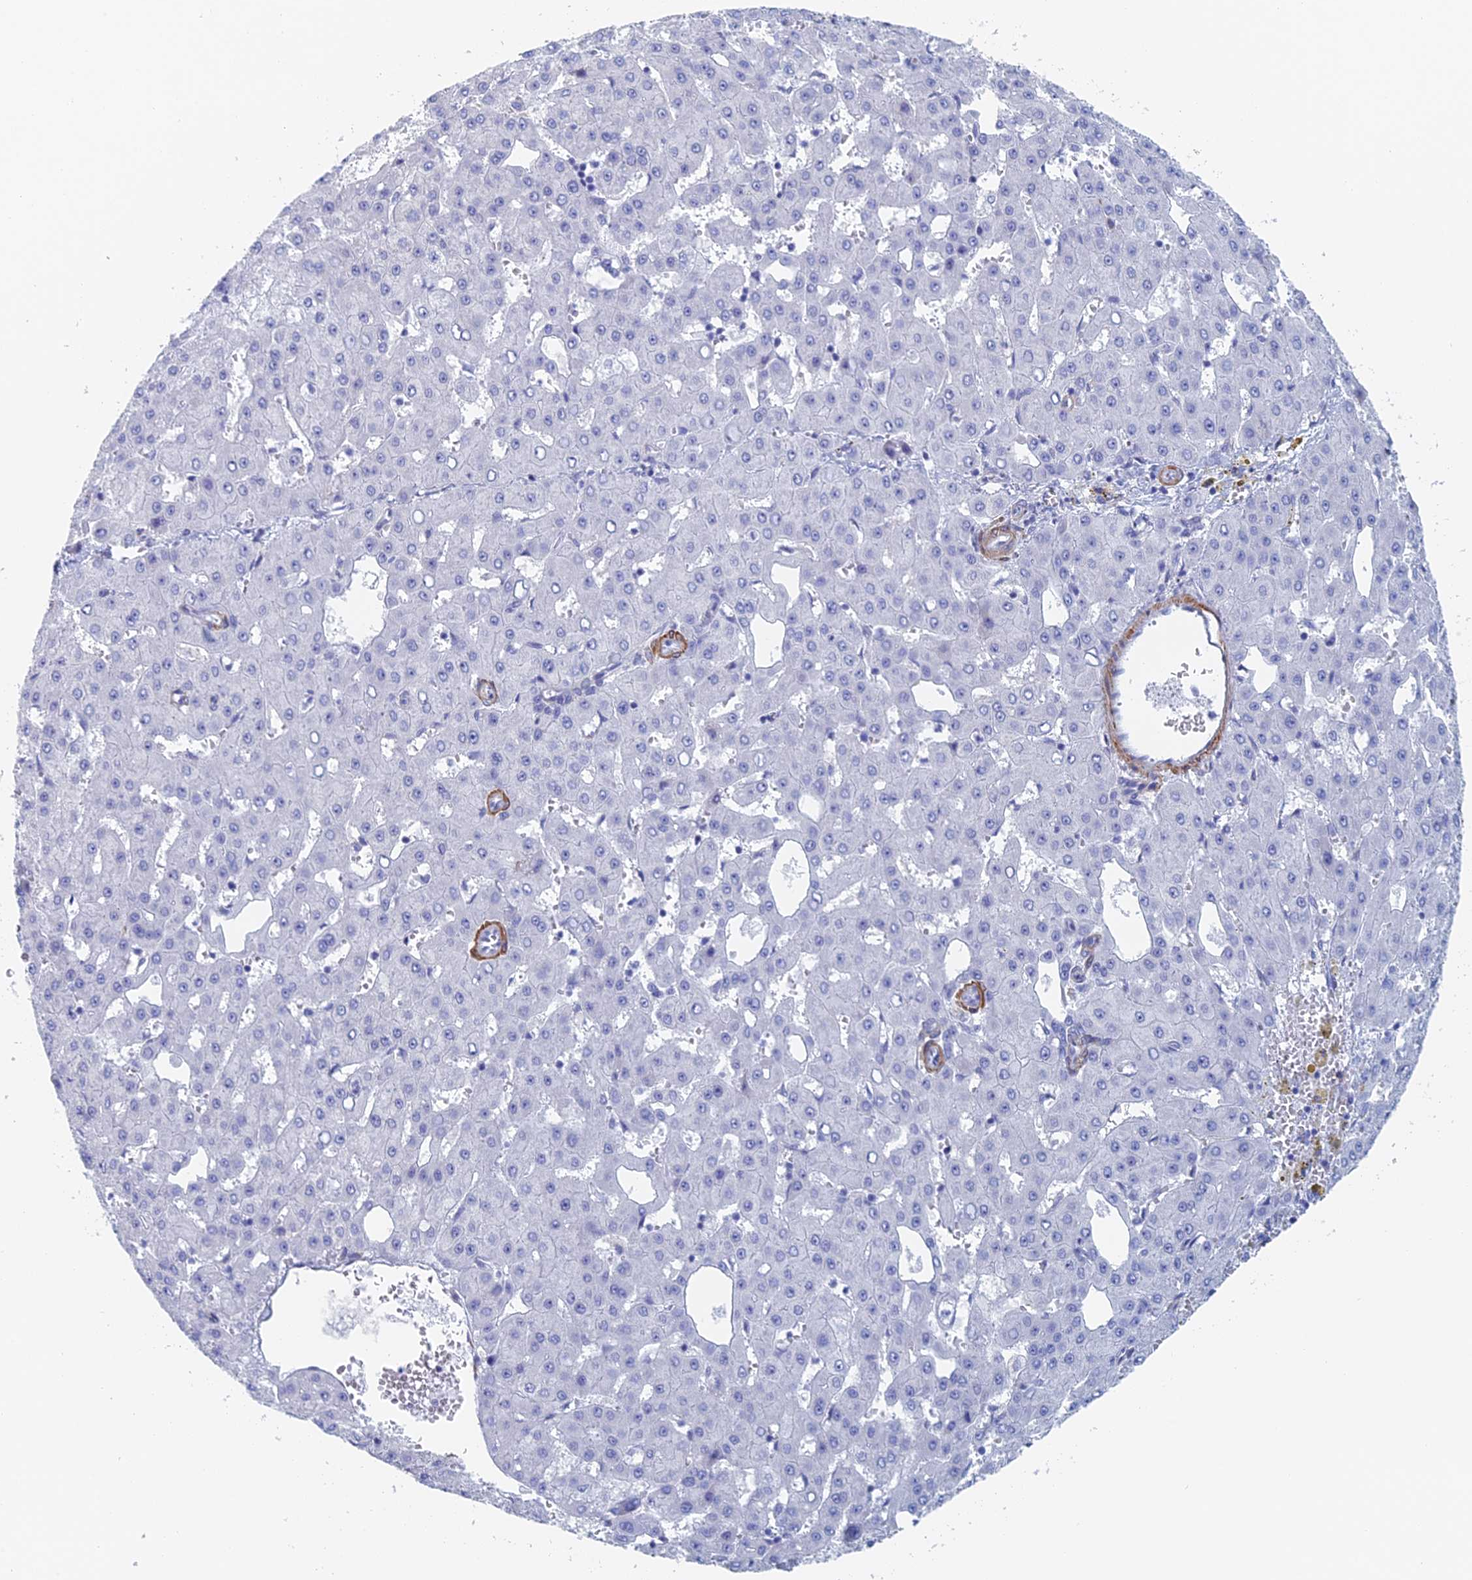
{"staining": {"intensity": "negative", "quantity": "none", "location": "none"}, "tissue": "liver cancer", "cell_type": "Tumor cells", "image_type": "cancer", "snomed": [{"axis": "morphology", "description": "Carcinoma, Hepatocellular, NOS"}, {"axis": "topography", "description": "Liver"}], "caption": "High magnification brightfield microscopy of liver hepatocellular carcinoma stained with DAB (brown) and counterstained with hematoxylin (blue): tumor cells show no significant expression.", "gene": "KCNK18", "patient": {"sex": "male", "age": 47}}